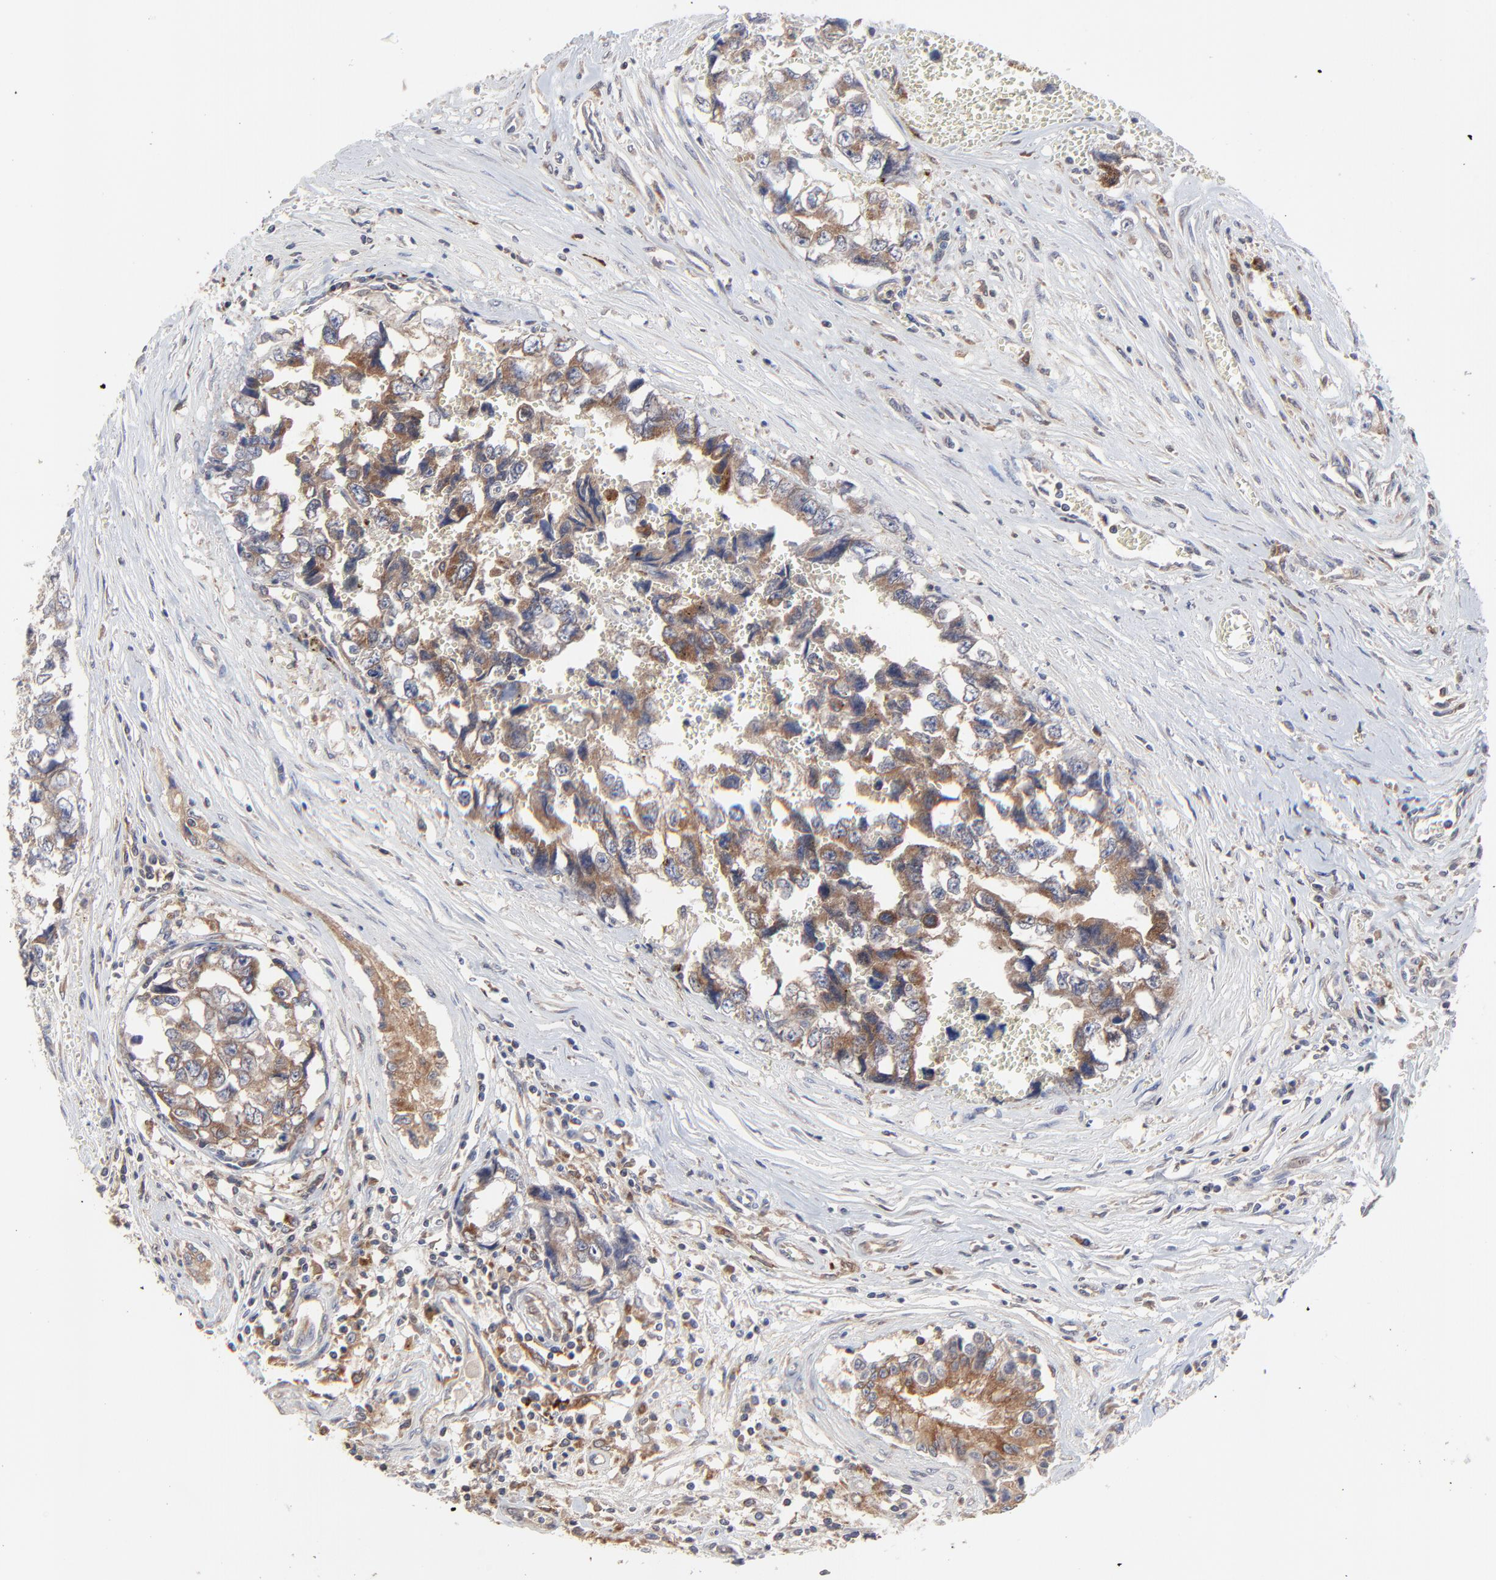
{"staining": {"intensity": "moderate", "quantity": ">75%", "location": "cytoplasmic/membranous"}, "tissue": "testis cancer", "cell_type": "Tumor cells", "image_type": "cancer", "snomed": [{"axis": "morphology", "description": "Carcinoma, Embryonal, NOS"}, {"axis": "topography", "description": "Testis"}], "caption": "Human testis cancer stained with a brown dye shows moderate cytoplasmic/membranous positive staining in approximately >75% of tumor cells.", "gene": "RAB9A", "patient": {"sex": "male", "age": 31}}